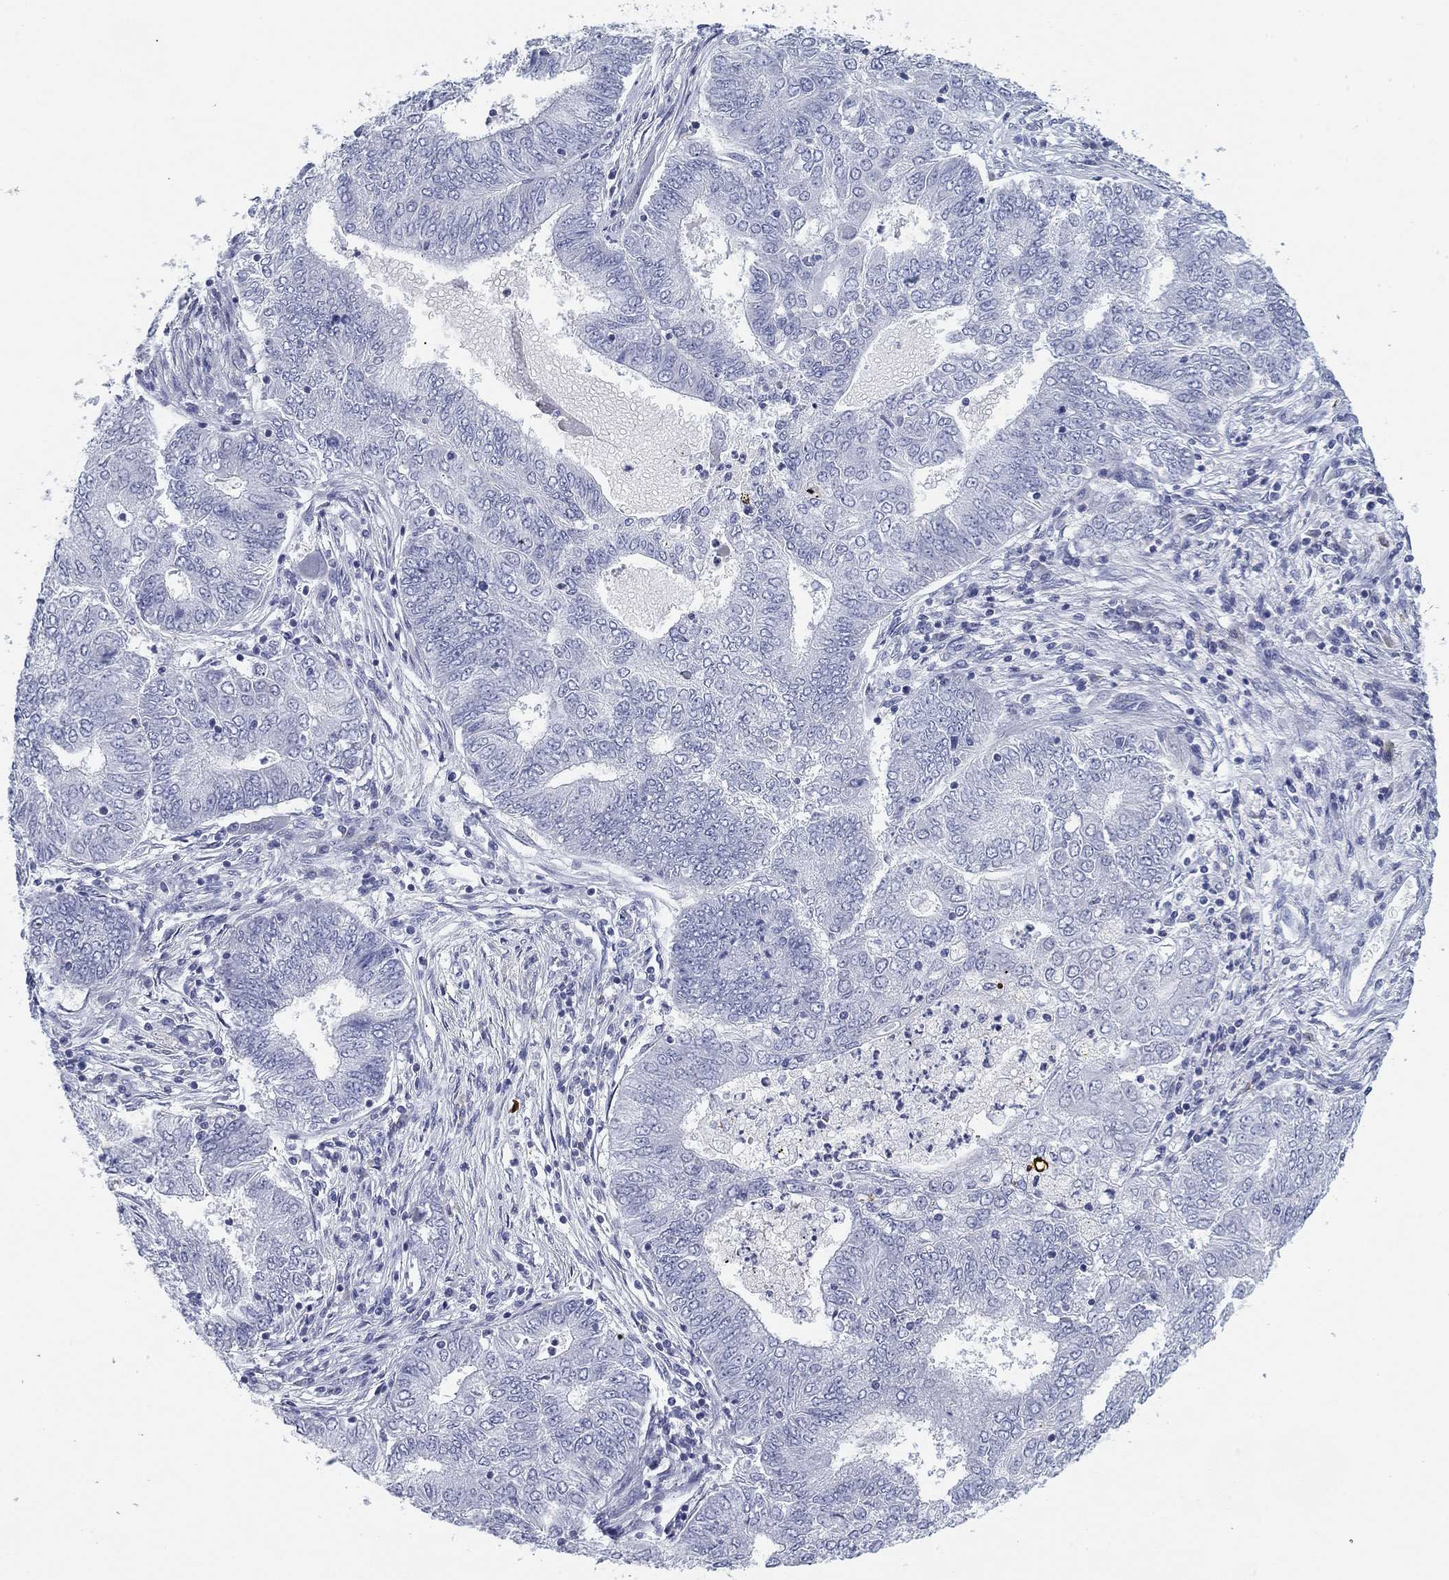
{"staining": {"intensity": "negative", "quantity": "none", "location": "none"}, "tissue": "endometrial cancer", "cell_type": "Tumor cells", "image_type": "cancer", "snomed": [{"axis": "morphology", "description": "Adenocarcinoma, NOS"}, {"axis": "topography", "description": "Endometrium"}], "caption": "Tumor cells are negative for protein expression in human endometrial adenocarcinoma.", "gene": "CD79B", "patient": {"sex": "female", "age": 62}}